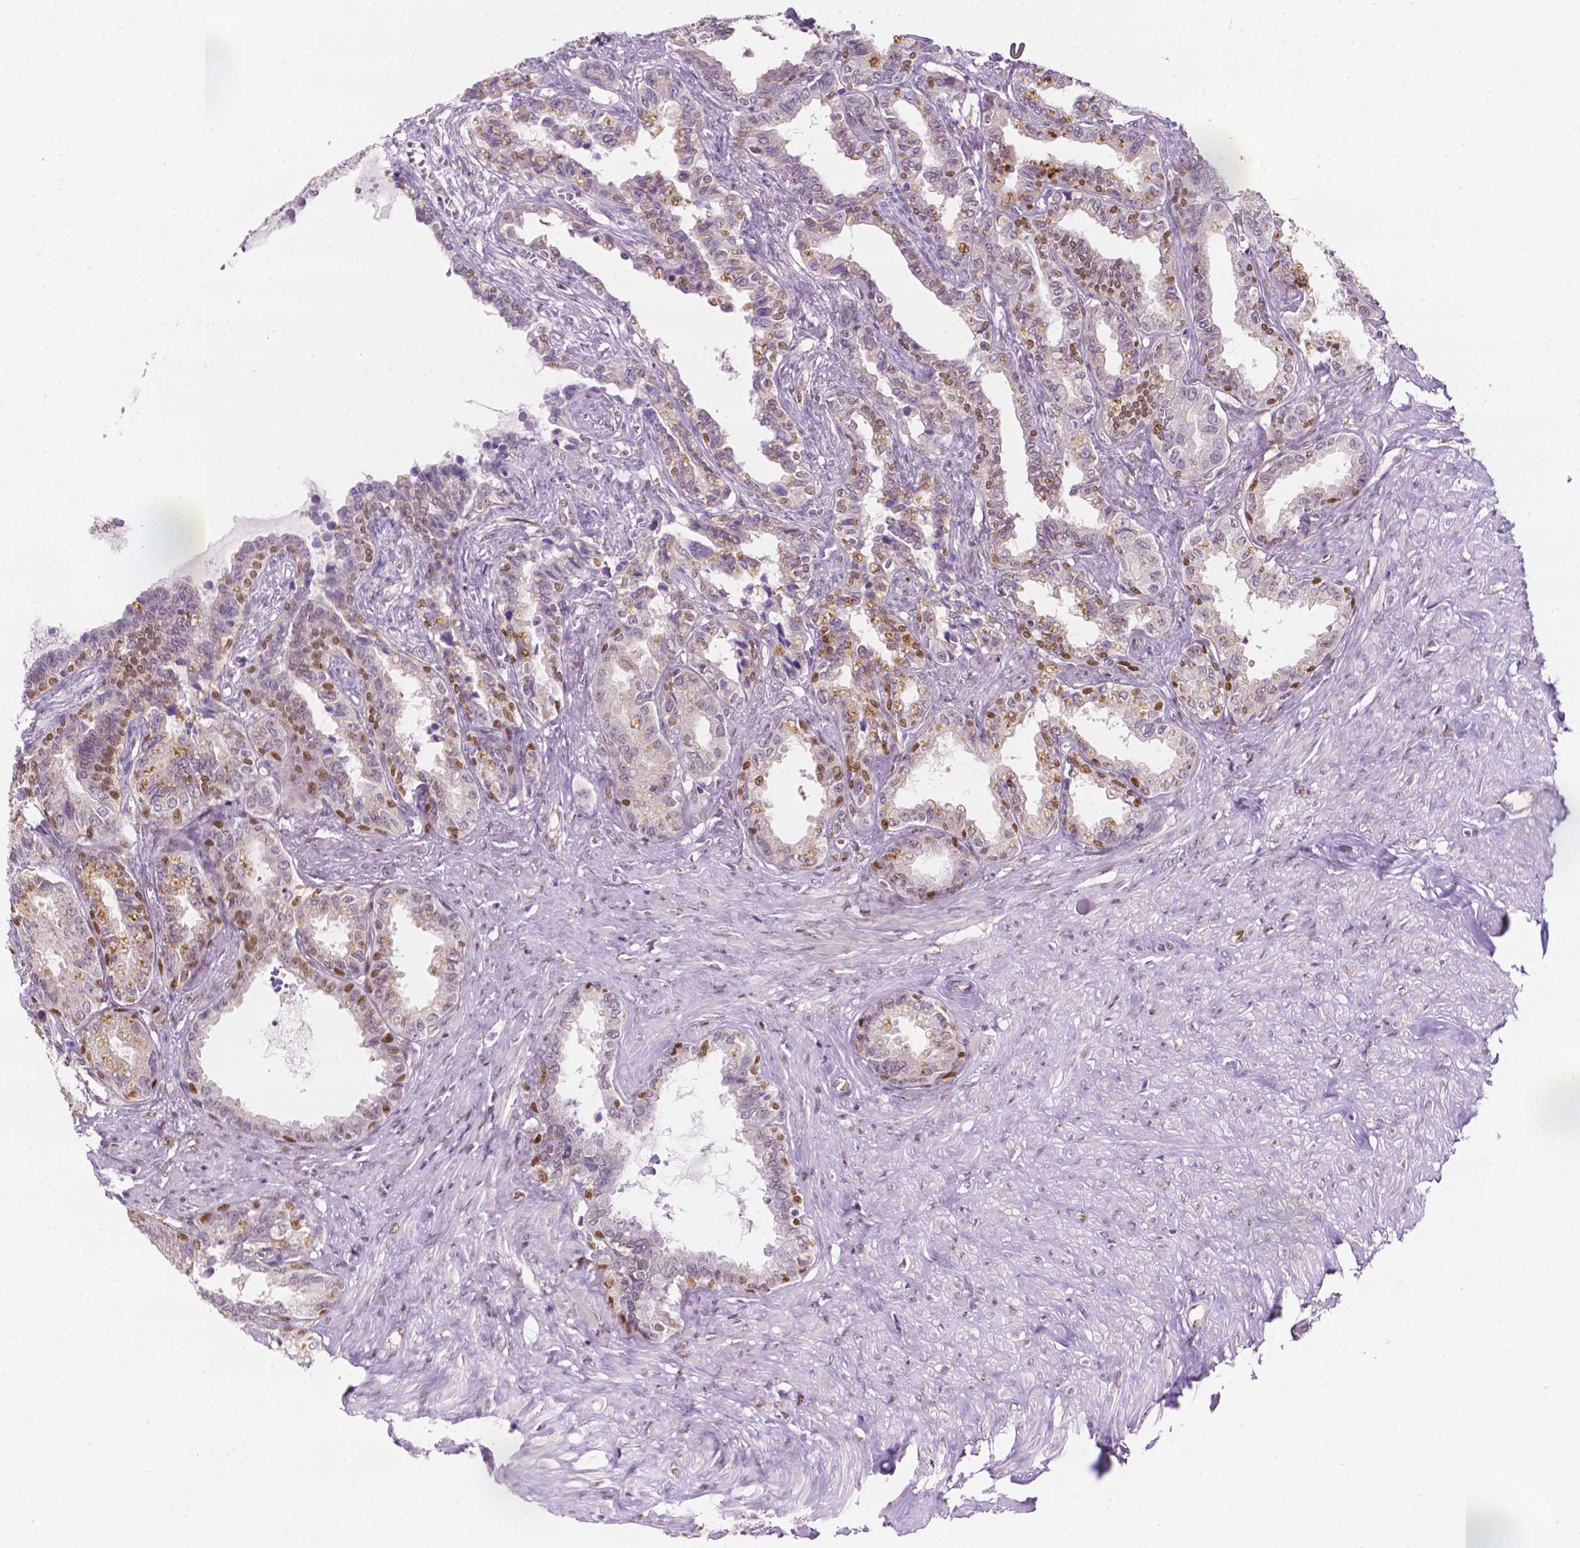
{"staining": {"intensity": "moderate", "quantity": "<25%", "location": "nuclear"}, "tissue": "seminal vesicle", "cell_type": "Glandular cells", "image_type": "normal", "snomed": [{"axis": "morphology", "description": "Normal tissue, NOS"}, {"axis": "morphology", "description": "Urothelial carcinoma, NOS"}, {"axis": "topography", "description": "Urinary bladder"}, {"axis": "topography", "description": "Seminal veicle"}], "caption": "DAB (3,3'-diaminobenzidine) immunohistochemical staining of unremarkable seminal vesicle shows moderate nuclear protein positivity in about <25% of glandular cells.", "gene": "ERF", "patient": {"sex": "male", "age": 76}}